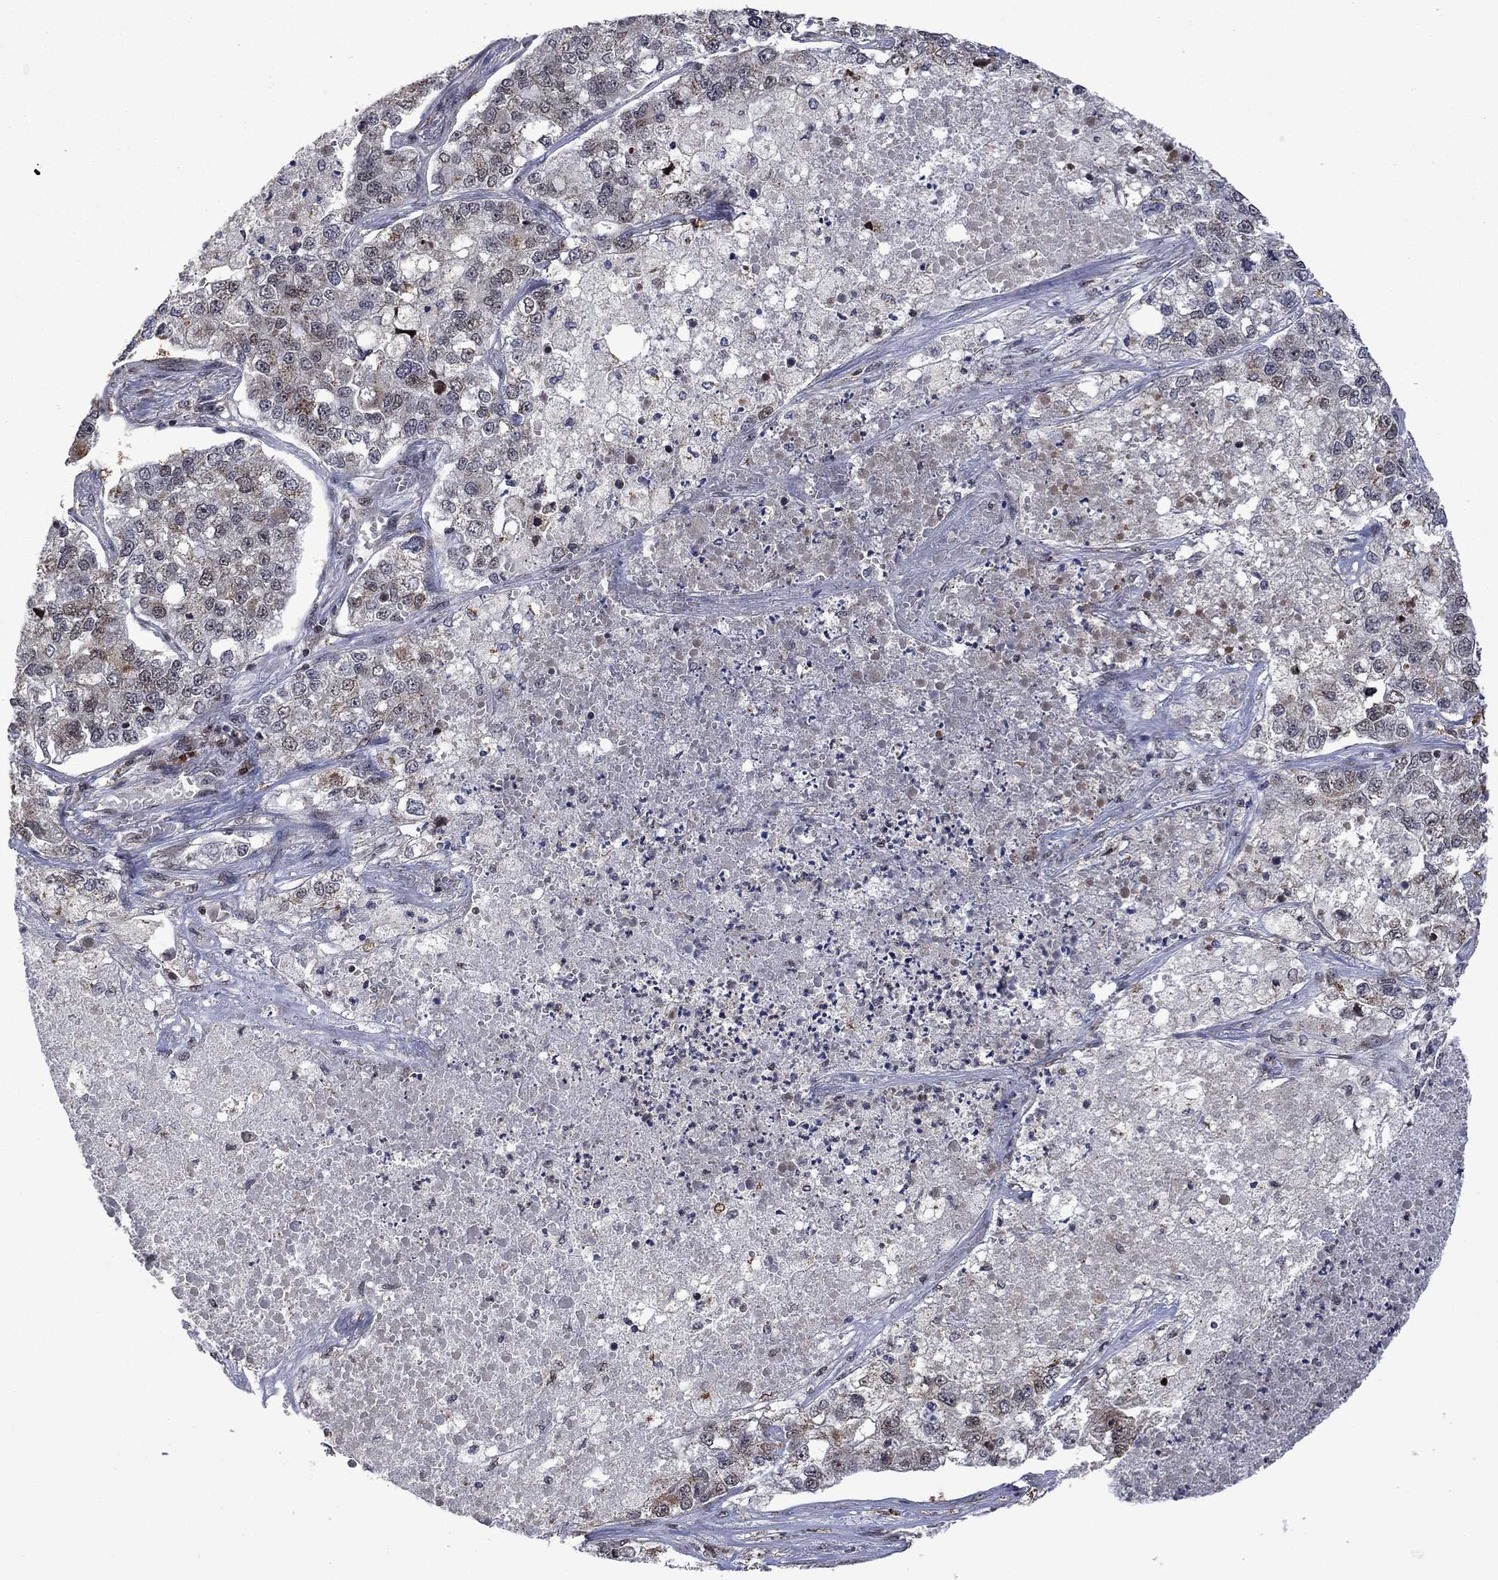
{"staining": {"intensity": "negative", "quantity": "none", "location": "none"}, "tissue": "lung cancer", "cell_type": "Tumor cells", "image_type": "cancer", "snomed": [{"axis": "morphology", "description": "Adenocarcinoma, NOS"}, {"axis": "topography", "description": "Lung"}], "caption": "DAB (3,3'-diaminobenzidine) immunohistochemical staining of lung cancer exhibits no significant expression in tumor cells.", "gene": "FBL", "patient": {"sex": "male", "age": 49}}